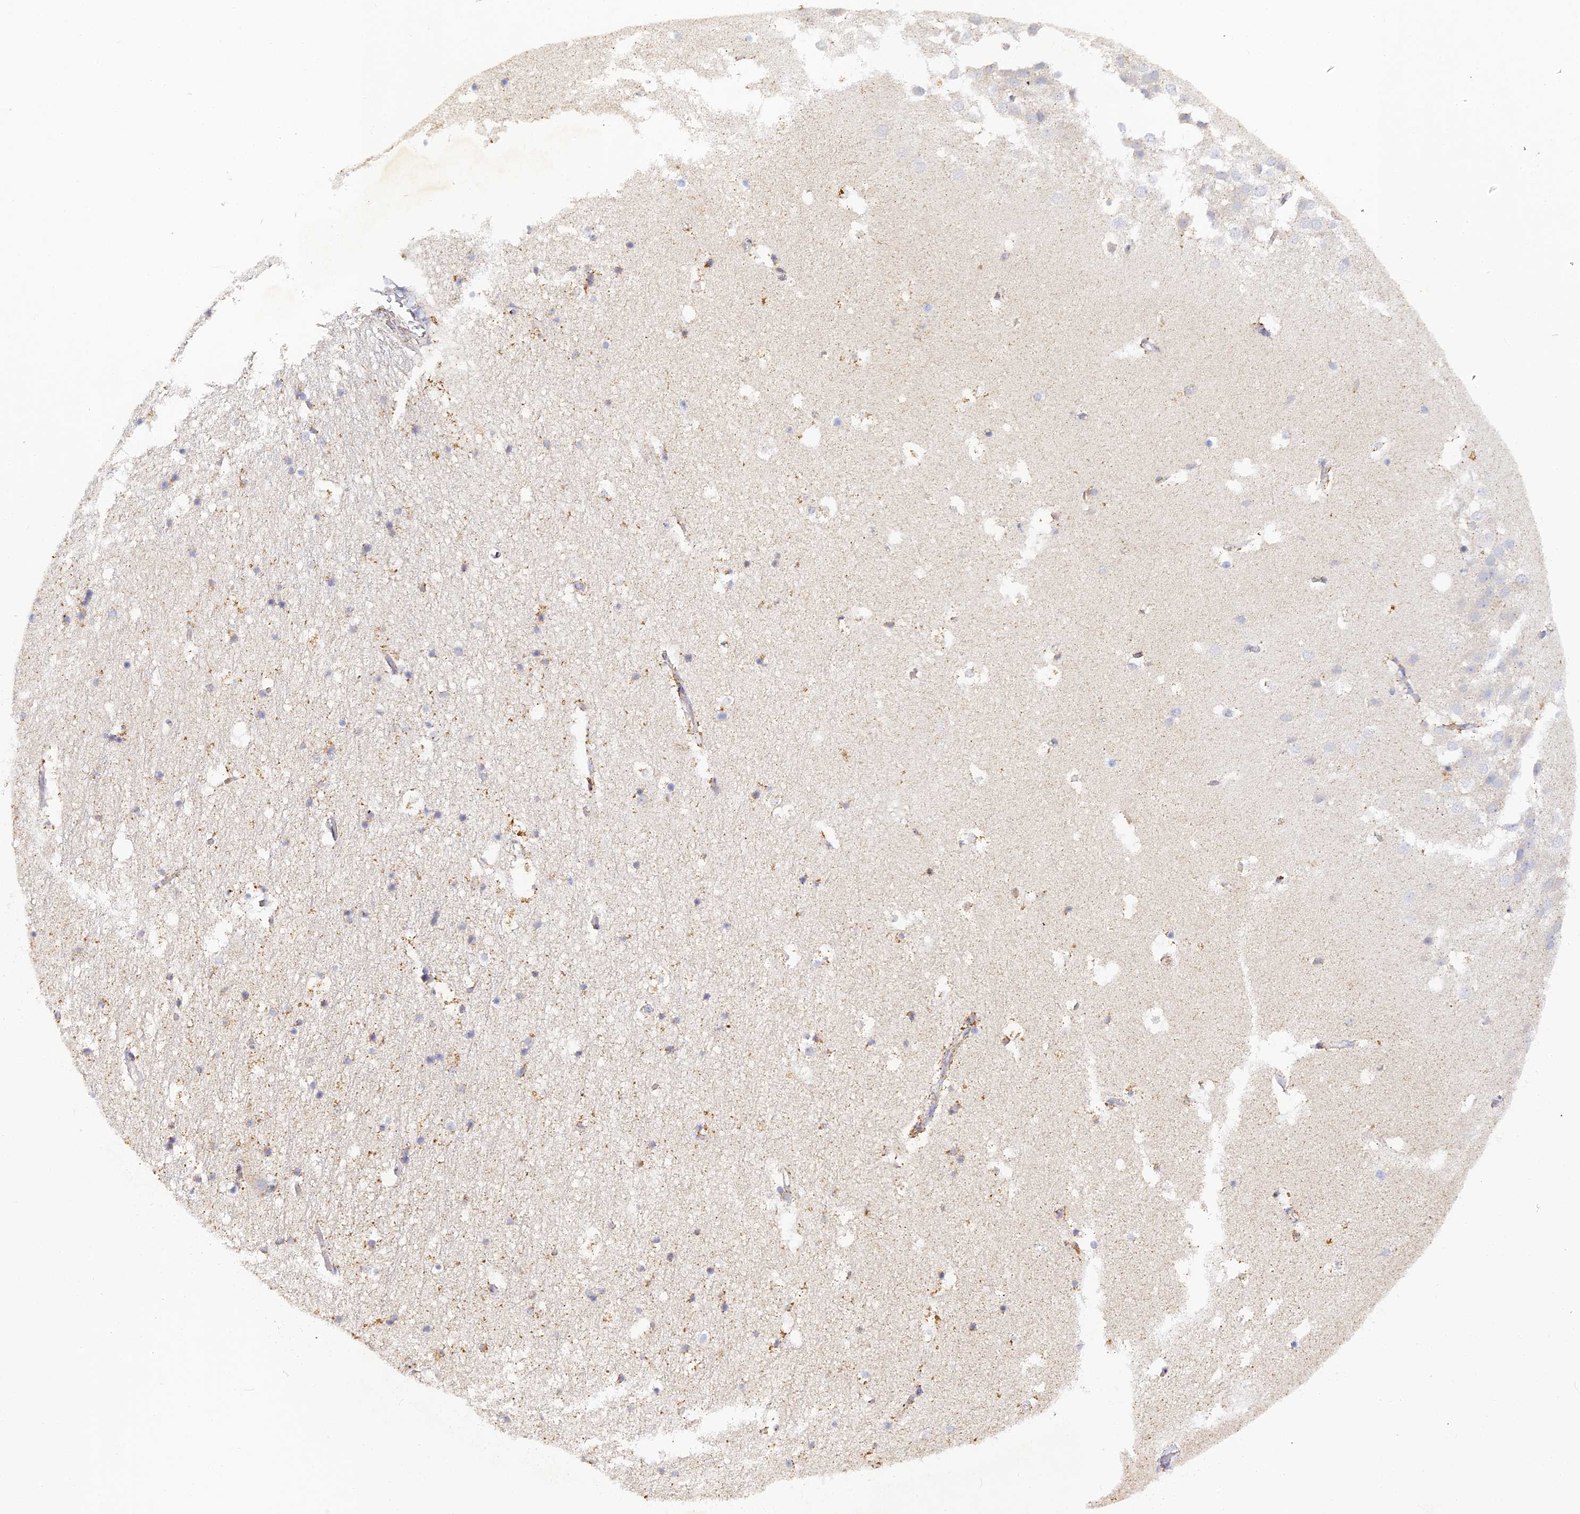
{"staining": {"intensity": "negative", "quantity": "none", "location": "none"}, "tissue": "hippocampus", "cell_type": "Glial cells", "image_type": "normal", "snomed": [{"axis": "morphology", "description": "Normal tissue, NOS"}, {"axis": "topography", "description": "Hippocampus"}], "caption": "Immunohistochemistry (IHC) of unremarkable hippocampus exhibits no positivity in glial cells.", "gene": "DONSON", "patient": {"sex": "female", "age": 52}}